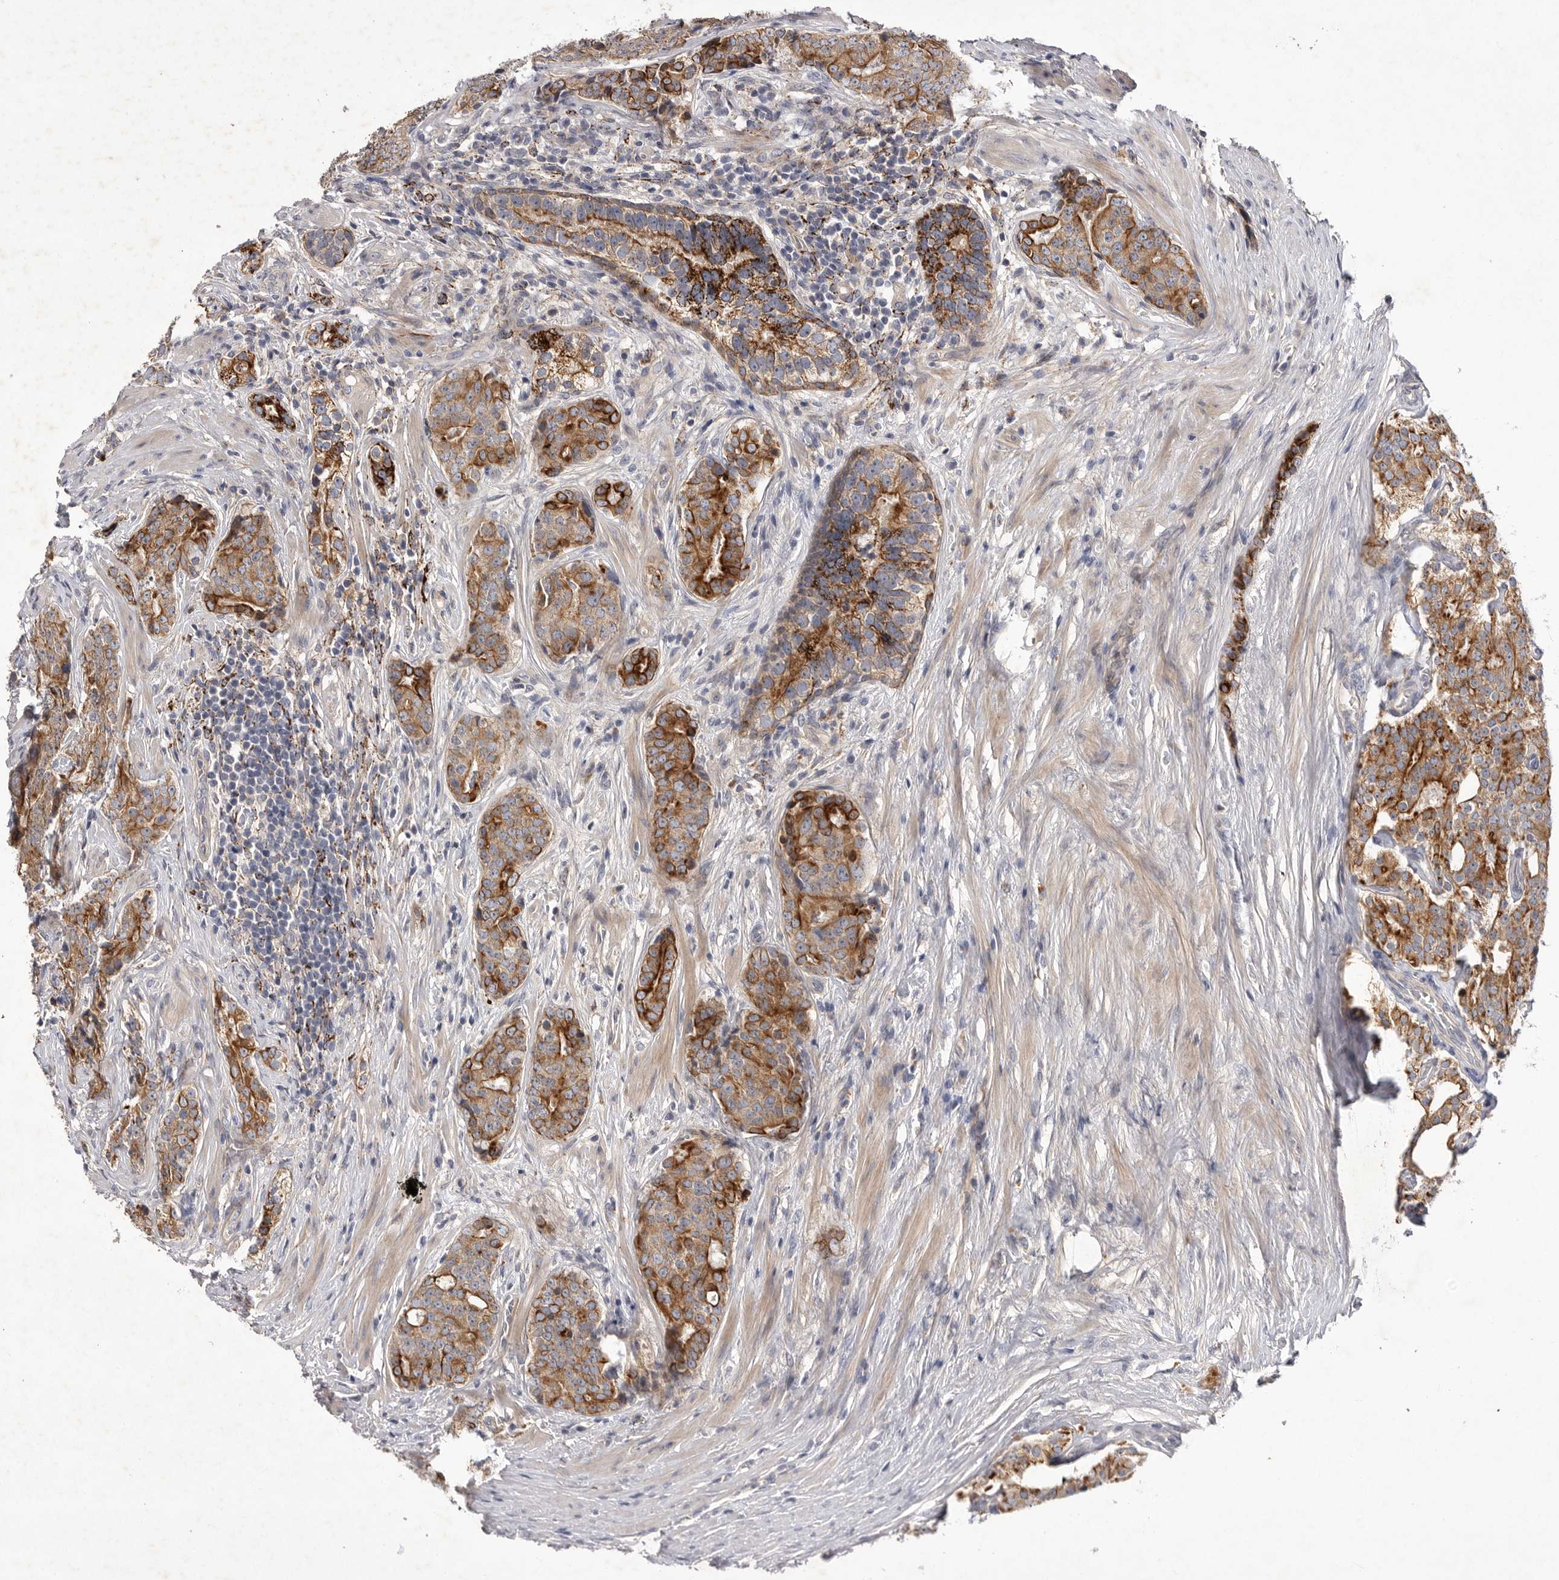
{"staining": {"intensity": "strong", "quantity": ">75%", "location": "cytoplasmic/membranous"}, "tissue": "prostate cancer", "cell_type": "Tumor cells", "image_type": "cancer", "snomed": [{"axis": "morphology", "description": "Adenocarcinoma, High grade"}, {"axis": "topography", "description": "Prostate"}], "caption": "A brown stain shows strong cytoplasmic/membranous expression of a protein in prostate high-grade adenocarcinoma tumor cells.", "gene": "DHDDS", "patient": {"sex": "male", "age": 56}}